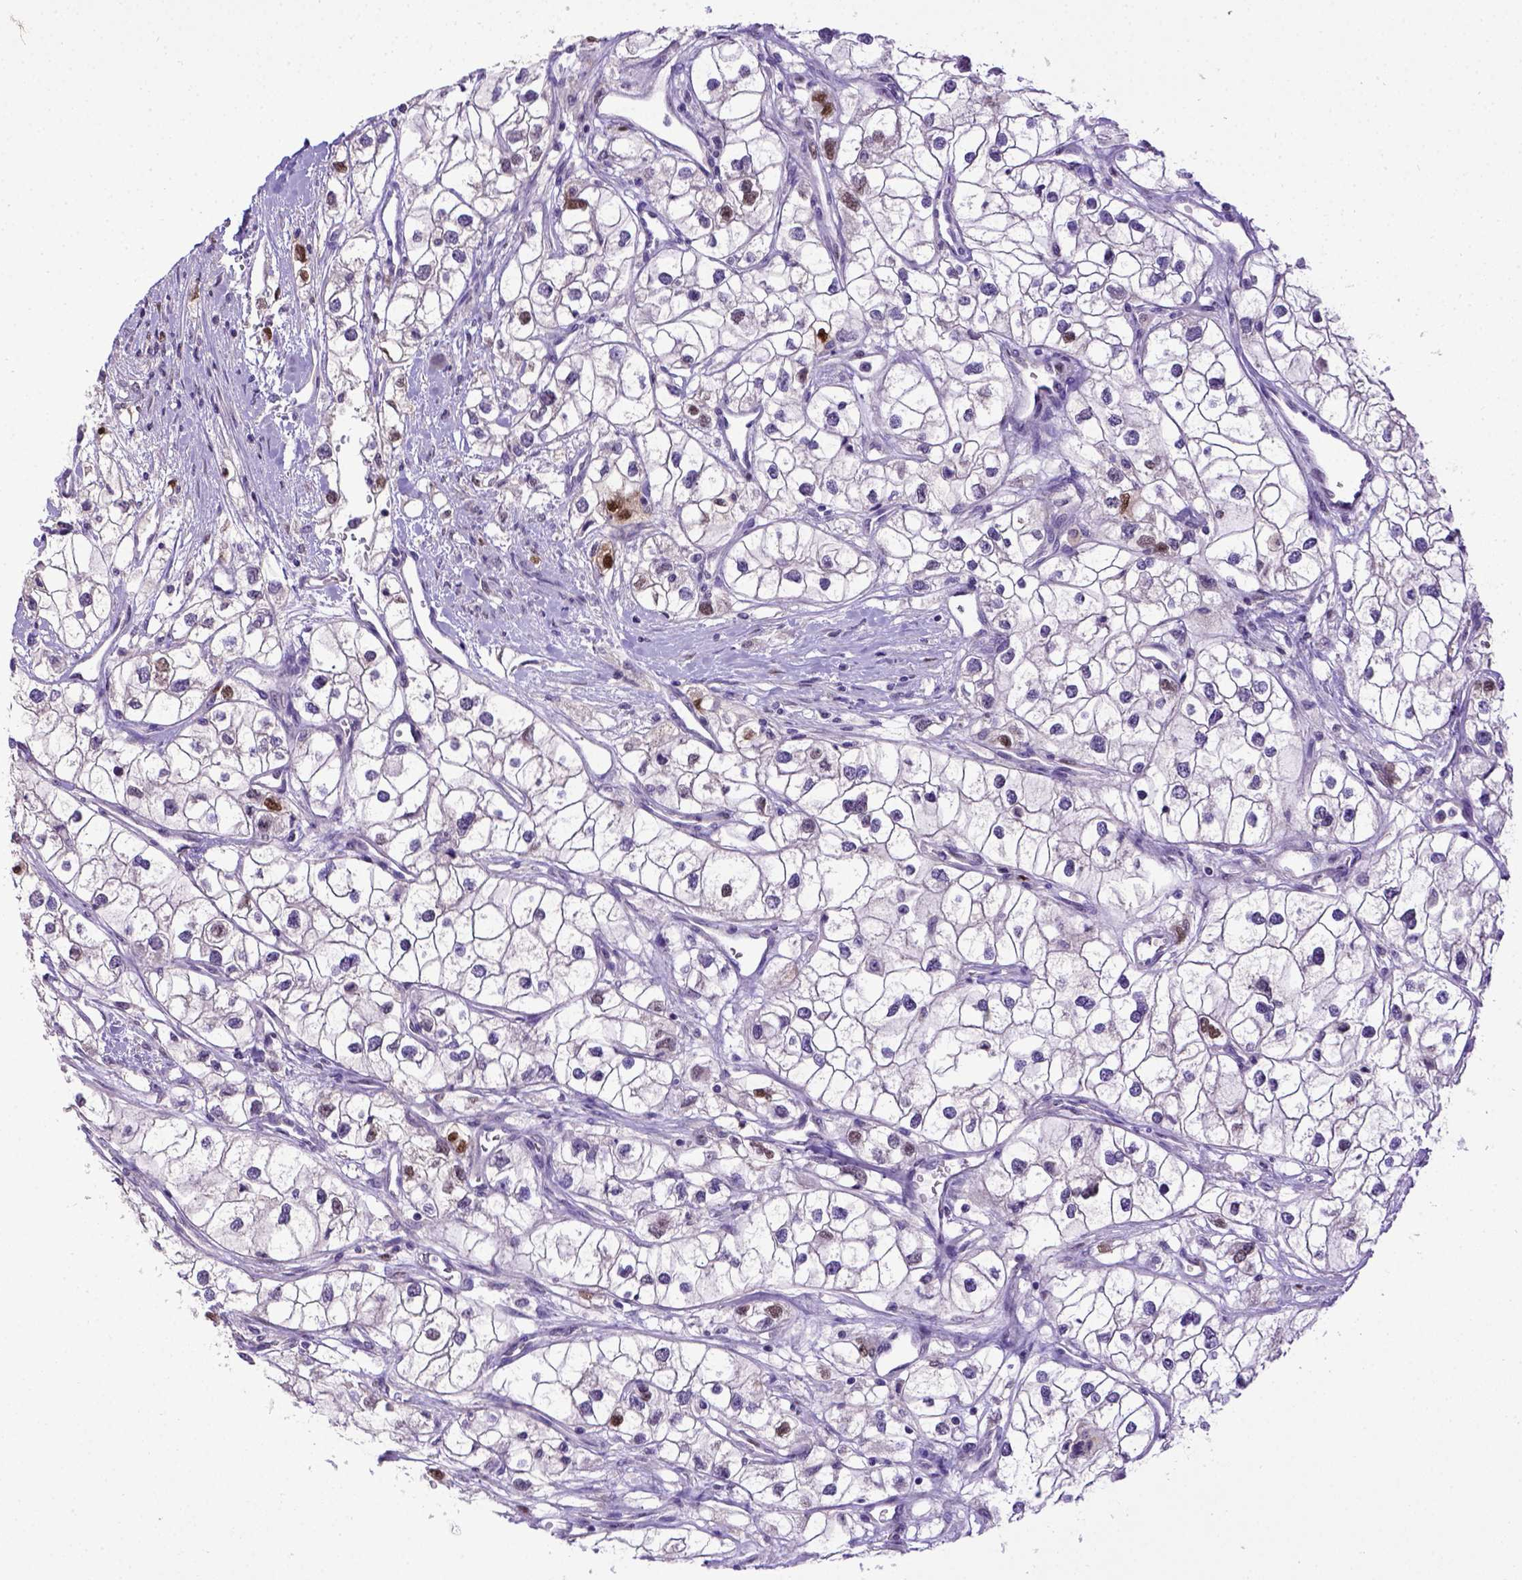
{"staining": {"intensity": "moderate", "quantity": "25%-75%", "location": "nuclear"}, "tissue": "renal cancer", "cell_type": "Tumor cells", "image_type": "cancer", "snomed": [{"axis": "morphology", "description": "Adenocarcinoma, NOS"}, {"axis": "topography", "description": "Kidney"}], "caption": "Protein staining of adenocarcinoma (renal) tissue reveals moderate nuclear staining in about 25%-75% of tumor cells. (DAB IHC, brown staining for protein, blue staining for nuclei).", "gene": "CDKN1A", "patient": {"sex": "male", "age": 59}}